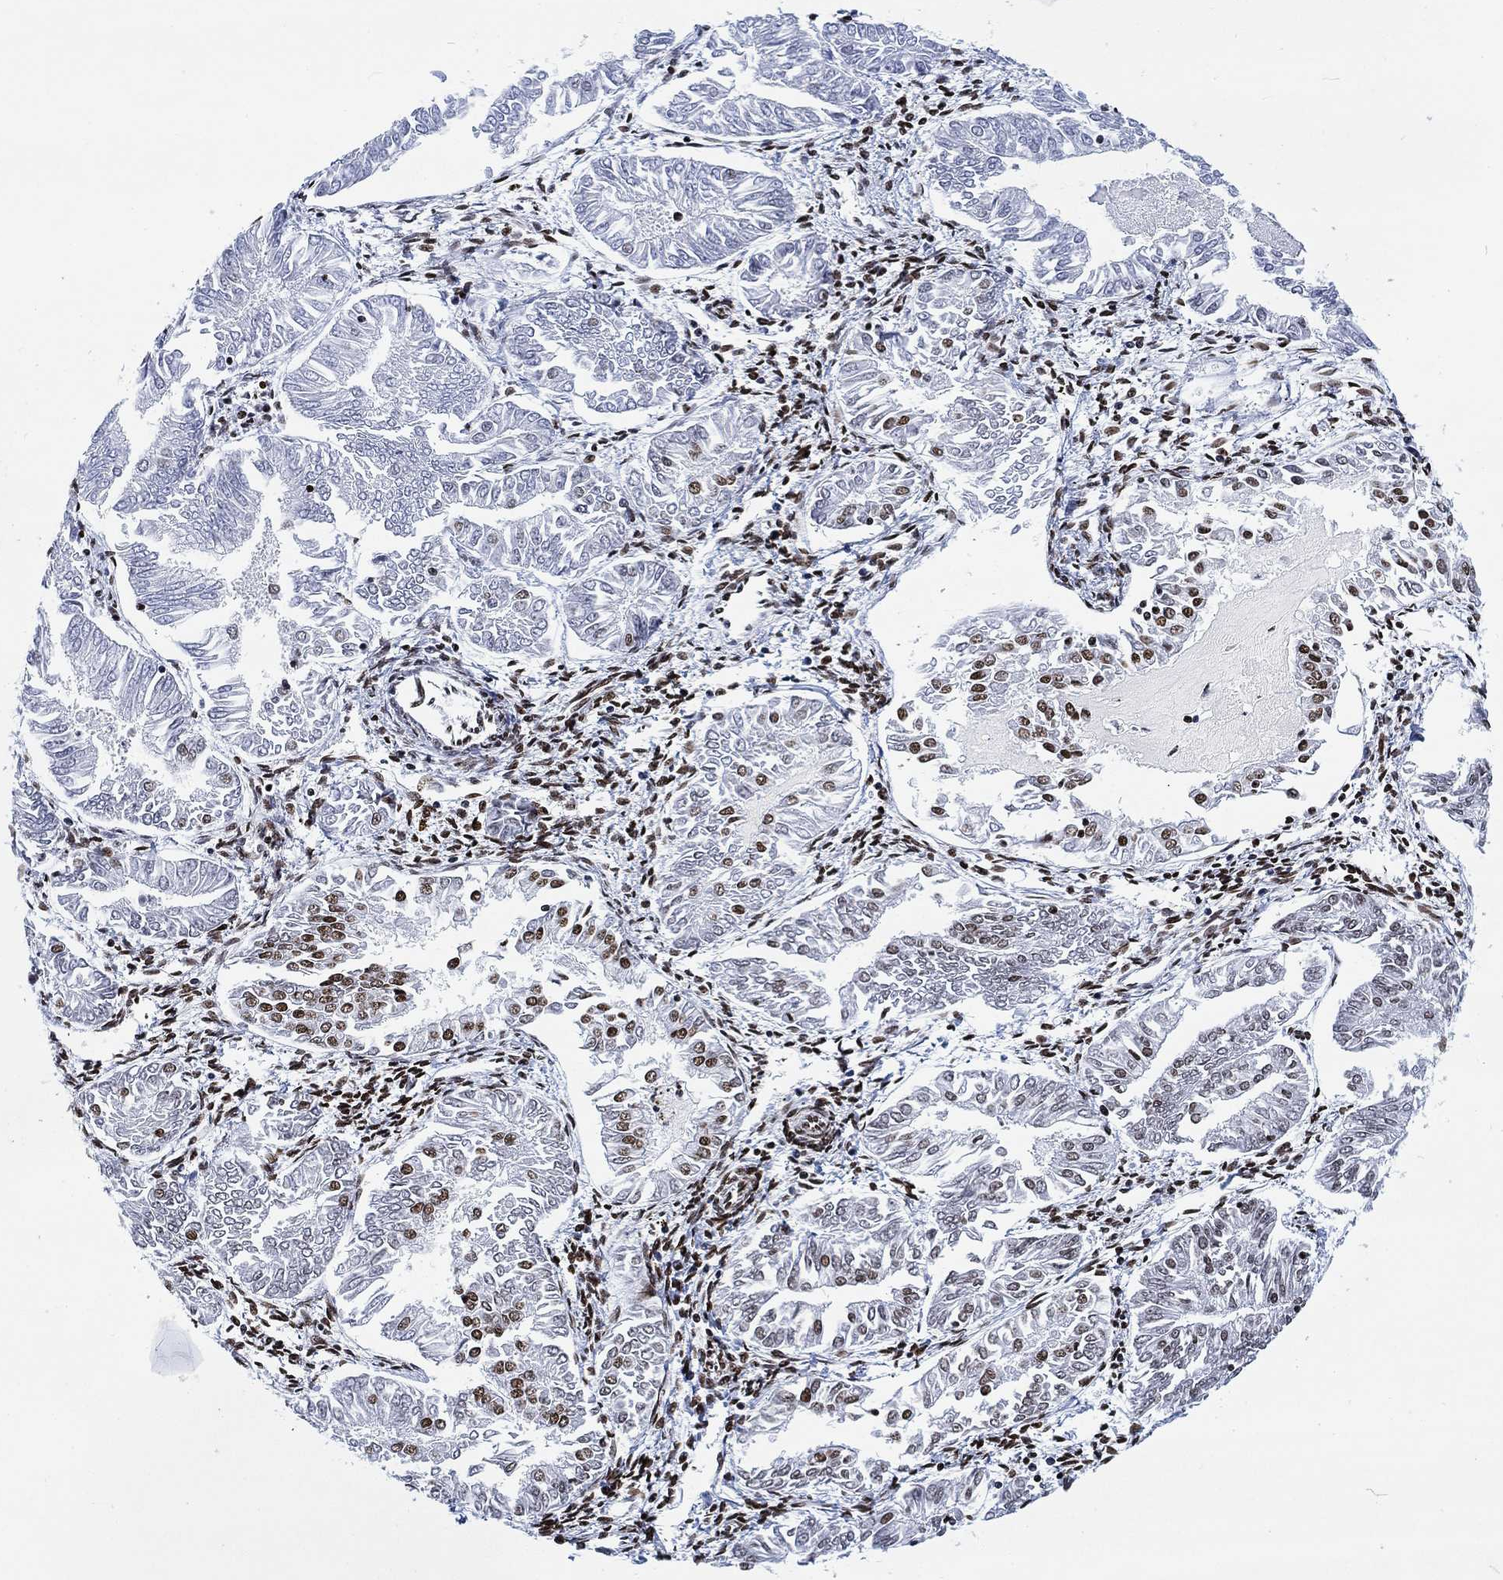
{"staining": {"intensity": "moderate", "quantity": "<25%", "location": "nuclear"}, "tissue": "endometrial cancer", "cell_type": "Tumor cells", "image_type": "cancer", "snomed": [{"axis": "morphology", "description": "Adenocarcinoma, NOS"}, {"axis": "topography", "description": "Endometrium"}], "caption": "Human endometrial cancer (adenocarcinoma) stained with a protein marker shows moderate staining in tumor cells.", "gene": "H1-10", "patient": {"sex": "female", "age": 53}}